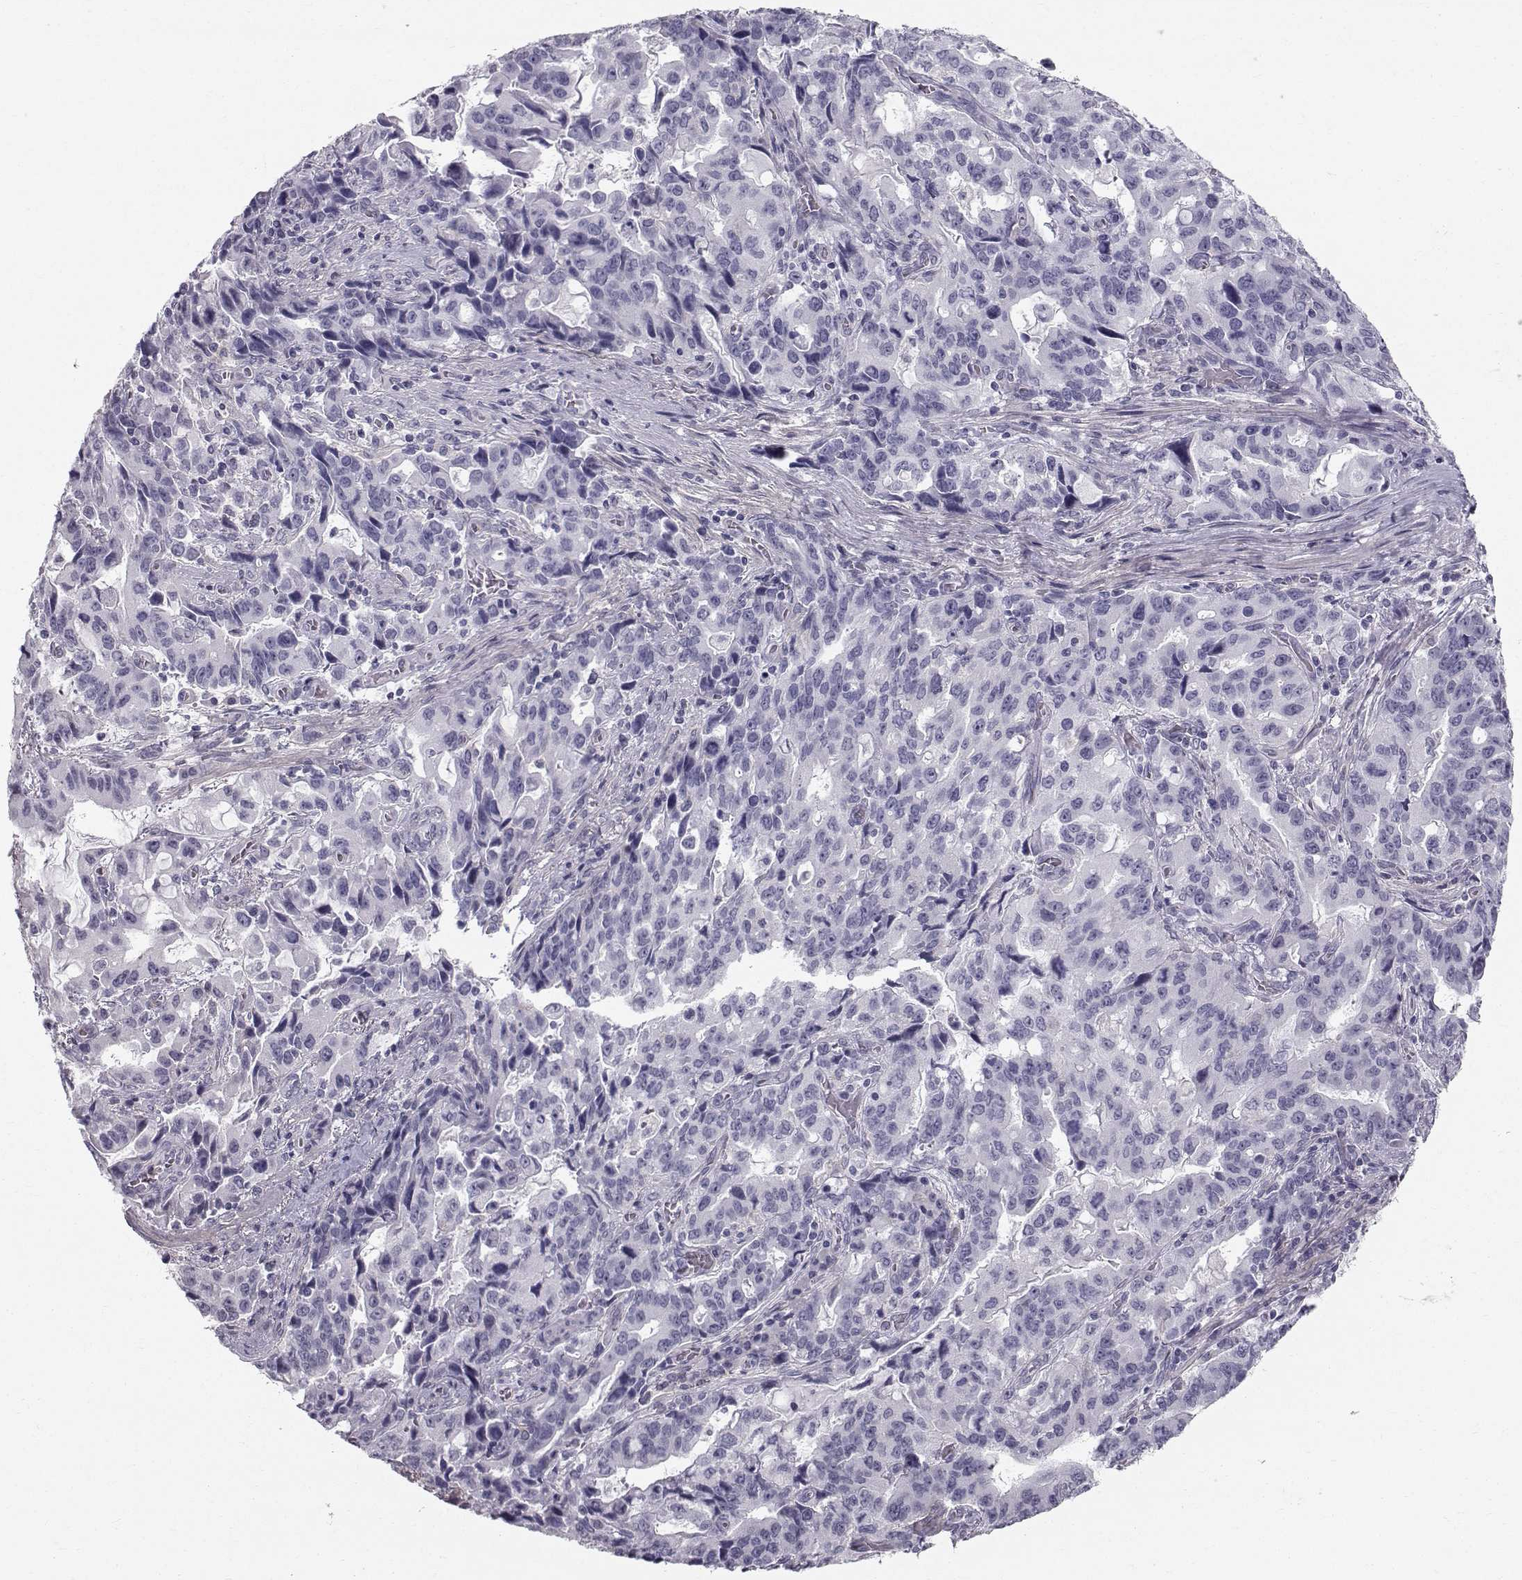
{"staining": {"intensity": "negative", "quantity": "none", "location": "none"}, "tissue": "stomach cancer", "cell_type": "Tumor cells", "image_type": "cancer", "snomed": [{"axis": "morphology", "description": "Adenocarcinoma, NOS"}, {"axis": "topography", "description": "Stomach, upper"}], "caption": "Tumor cells show no significant protein expression in adenocarcinoma (stomach).", "gene": "SPDYE4", "patient": {"sex": "male", "age": 85}}